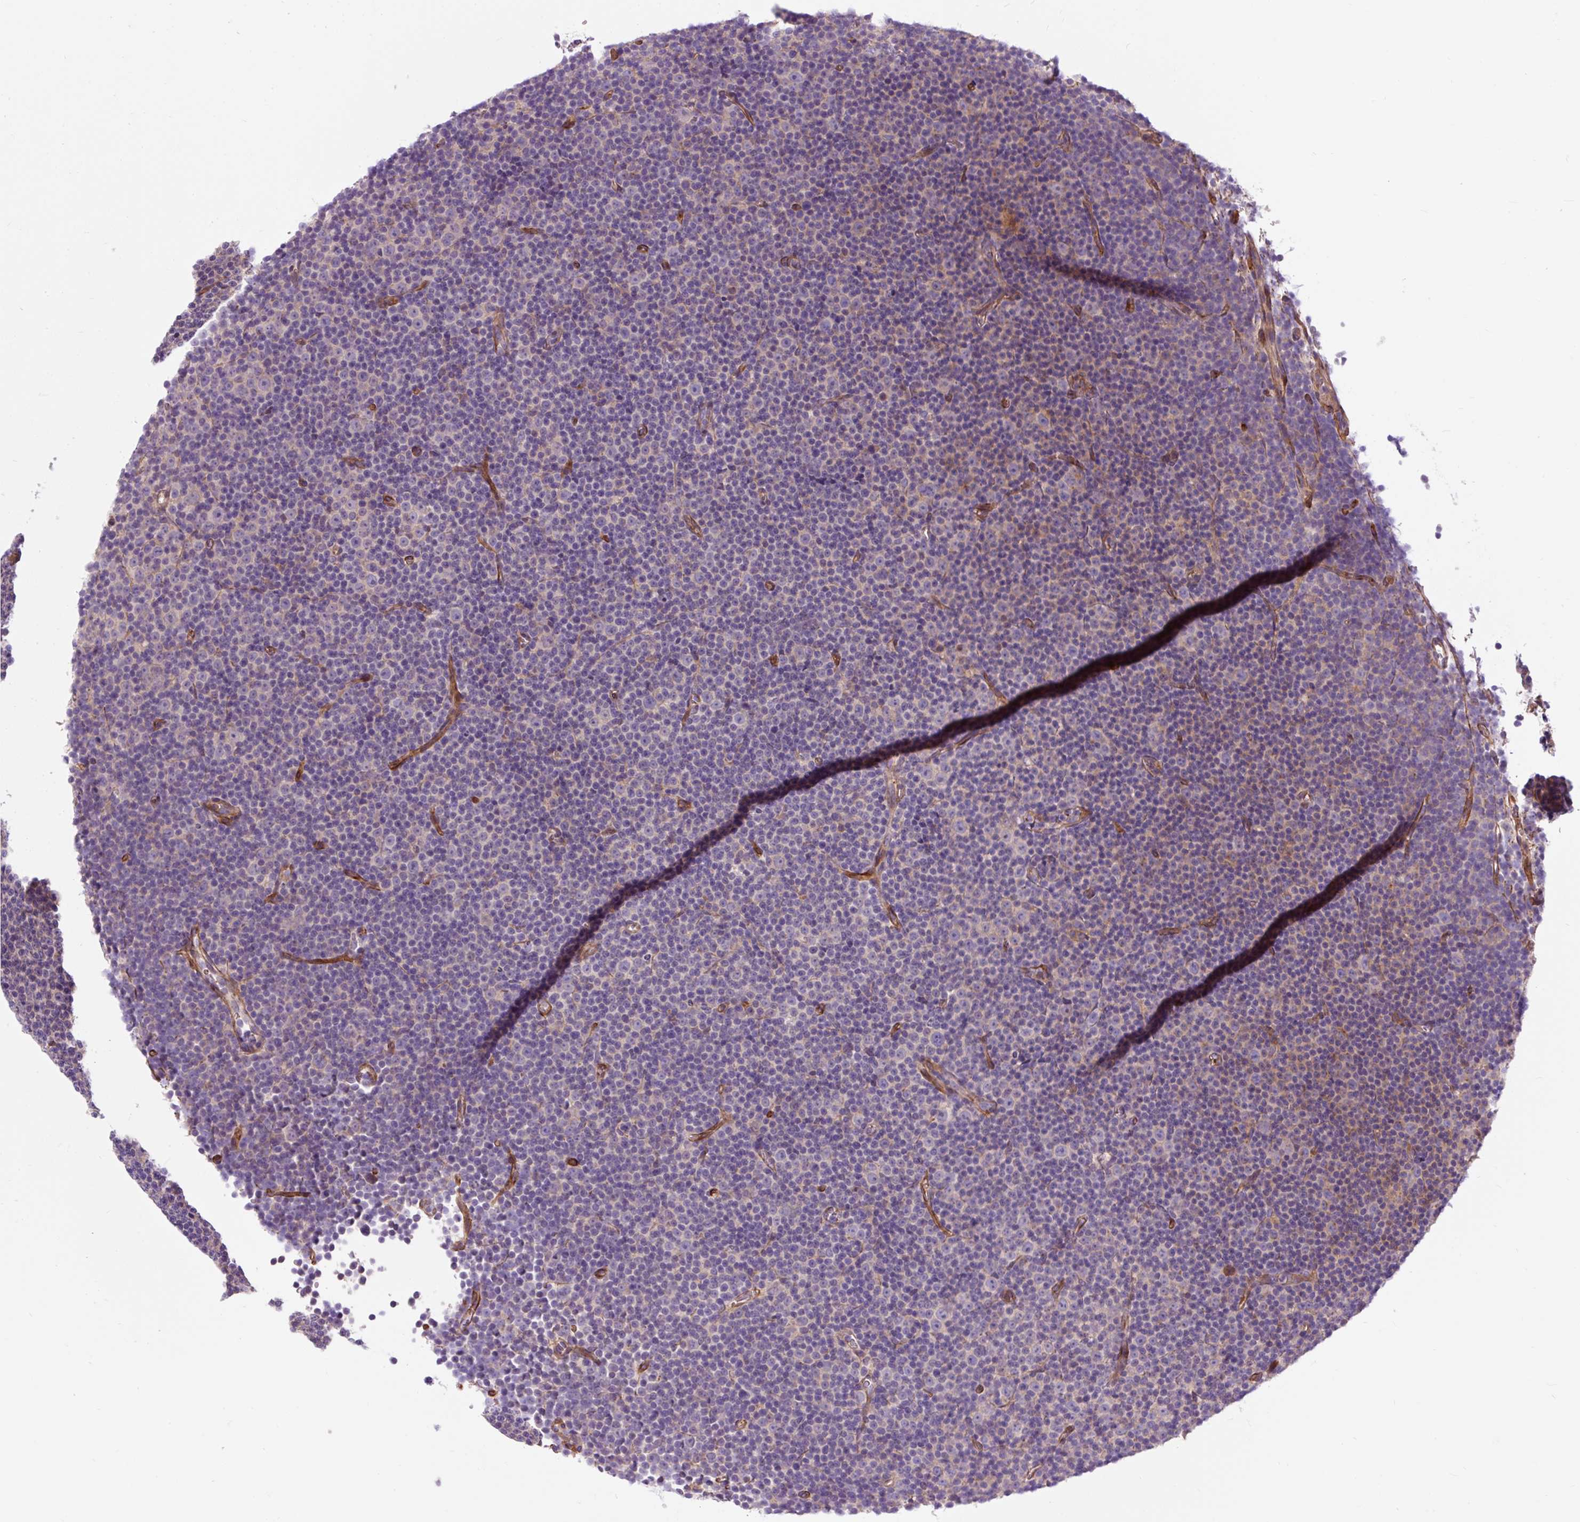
{"staining": {"intensity": "negative", "quantity": "none", "location": "none"}, "tissue": "lymphoma", "cell_type": "Tumor cells", "image_type": "cancer", "snomed": [{"axis": "morphology", "description": "Malignant lymphoma, non-Hodgkin's type, Low grade"}, {"axis": "topography", "description": "Lymph node"}], "caption": "Immunohistochemical staining of human lymphoma displays no significant positivity in tumor cells.", "gene": "PCDHGB3", "patient": {"sex": "female", "age": 67}}